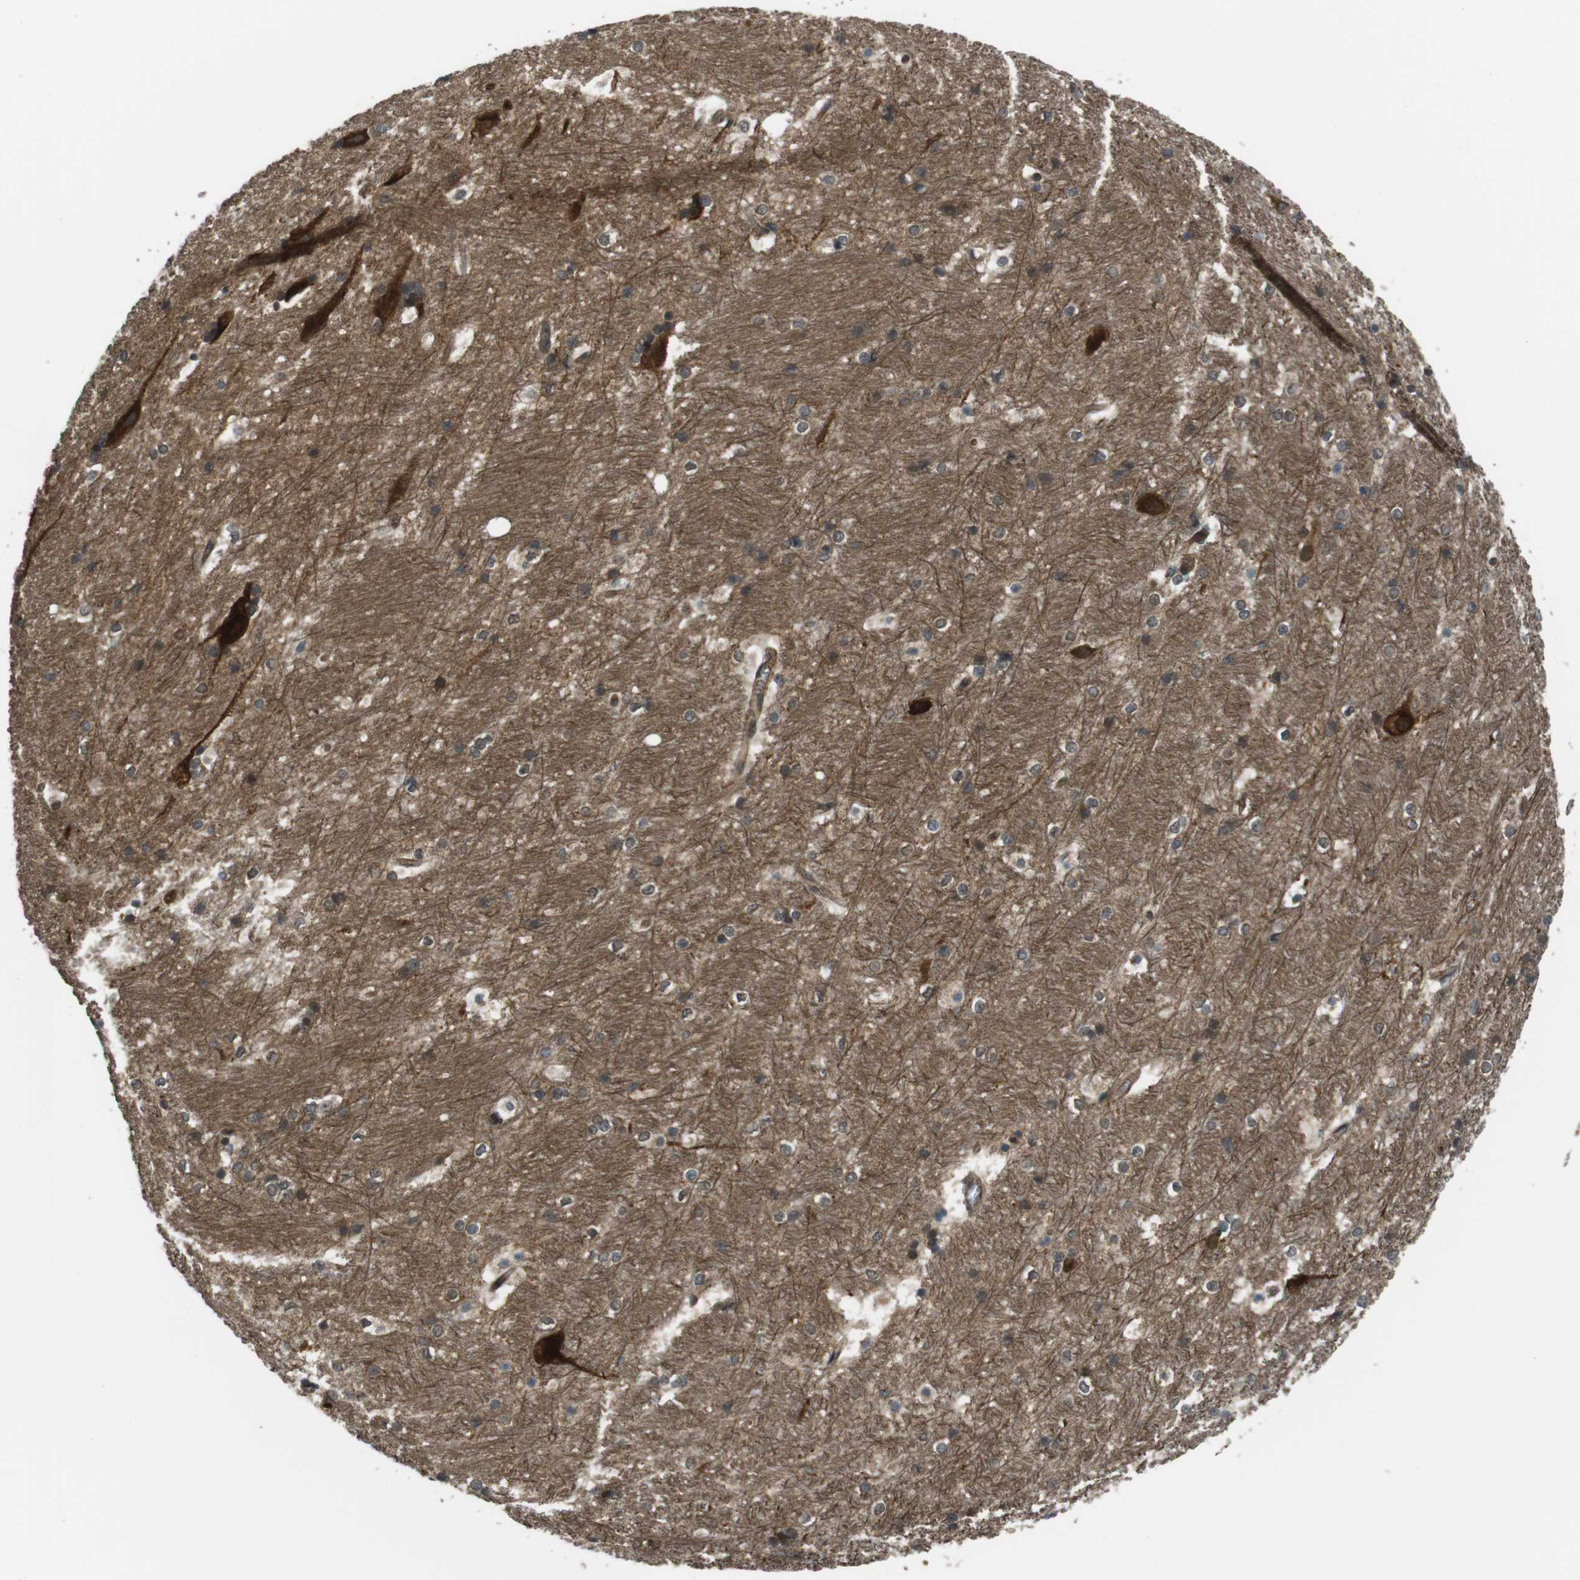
{"staining": {"intensity": "moderate", "quantity": "<25%", "location": "cytoplasmic/membranous"}, "tissue": "hippocampus", "cell_type": "Glial cells", "image_type": "normal", "snomed": [{"axis": "morphology", "description": "Normal tissue, NOS"}, {"axis": "topography", "description": "Hippocampus"}], "caption": "Moderate cytoplasmic/membranous positivity is present in approximately <25% of glial cells in normal hippocampus. Using DAB (brown) and hematoxylin (blue) stains, captured at high magnification using brightfield microscopy.", "gene": "TIAM2", "patient": {"sex": "female", "age": 19}}